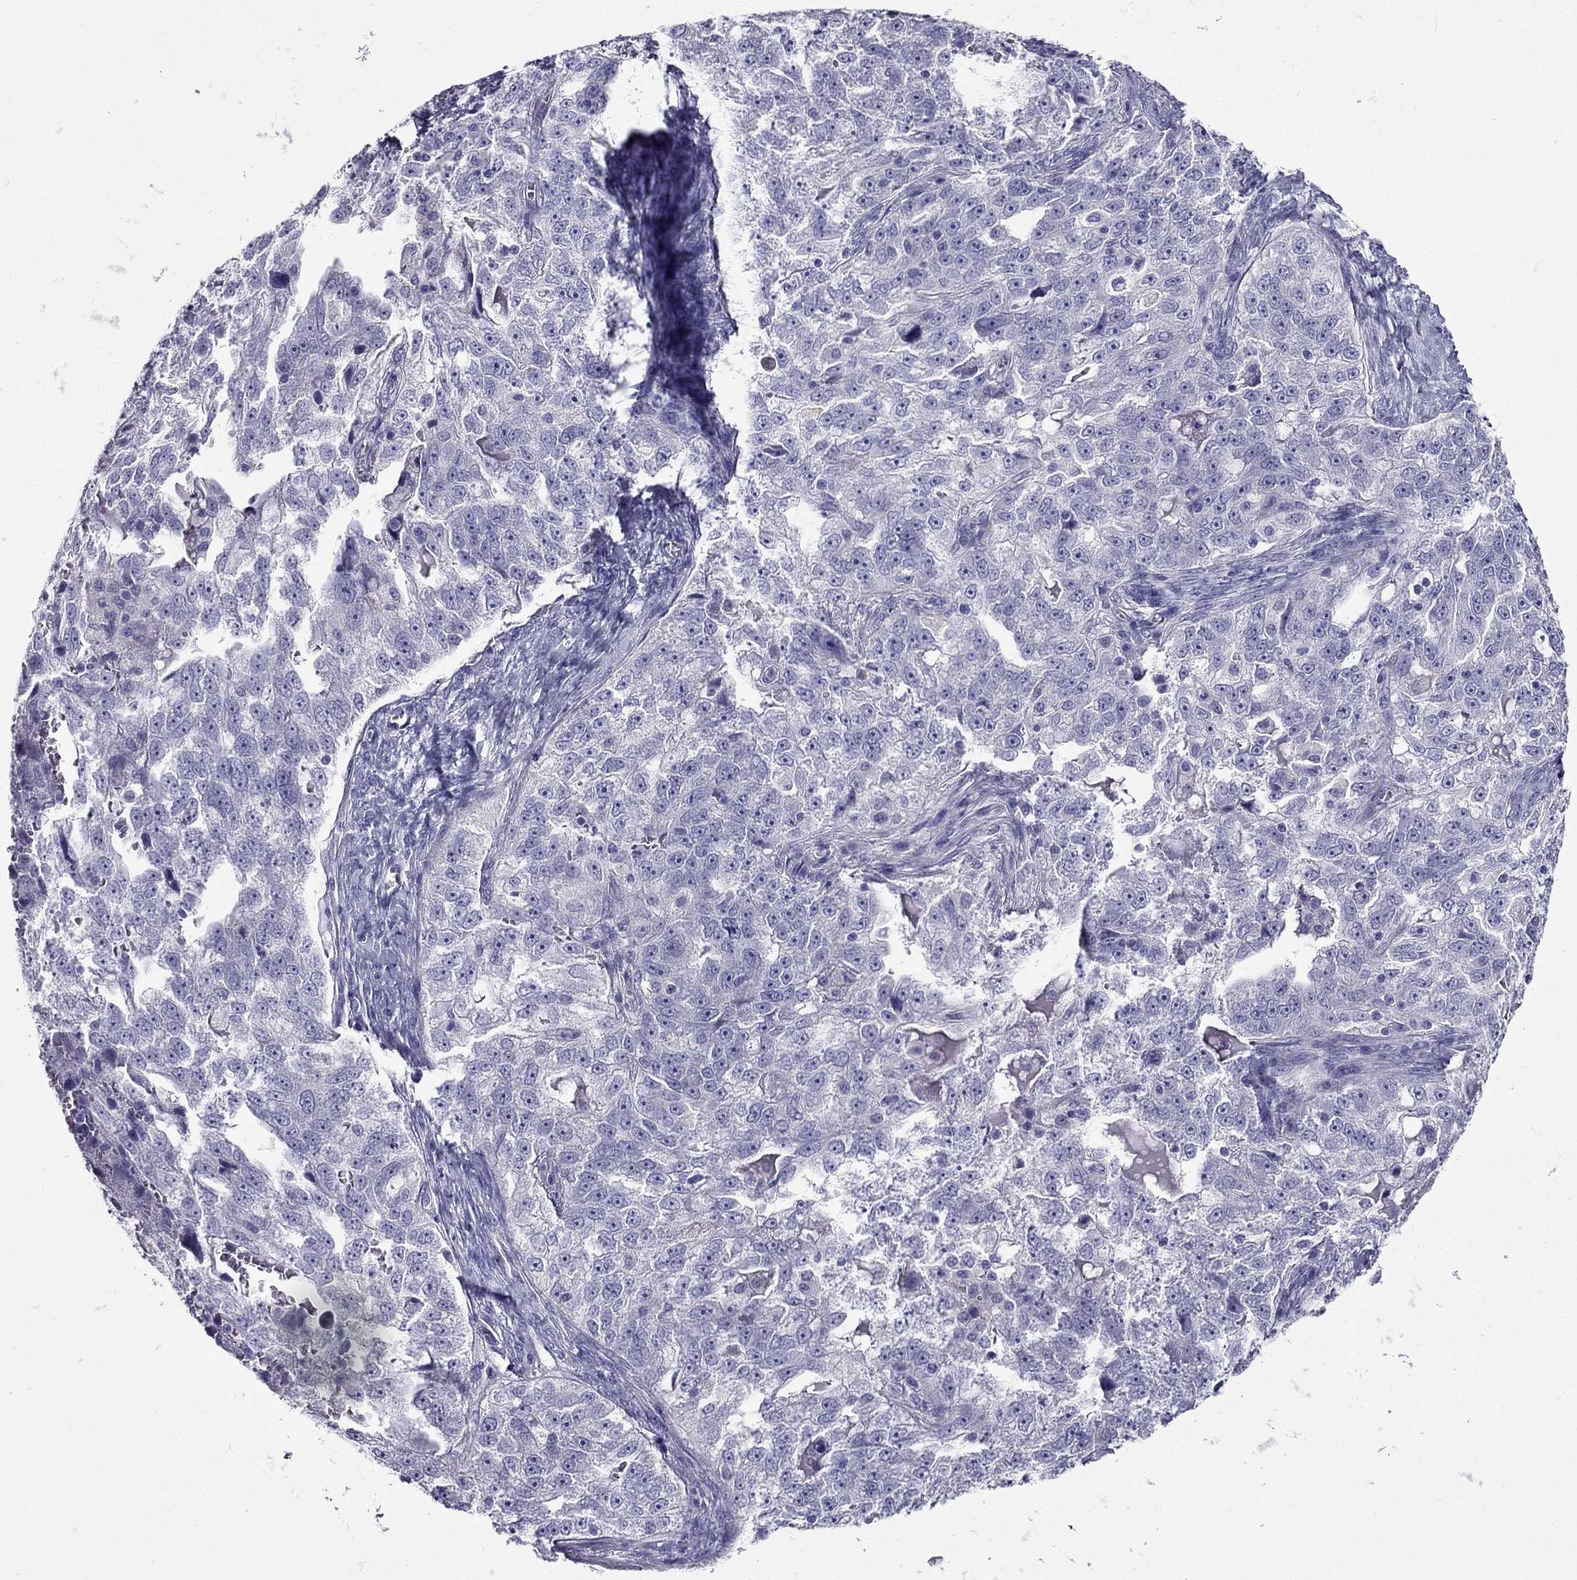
{"staining": {"intensity": "negative", "quantity": "none", "location": "none"}, "tissue": "ovarian cancer", "cell_type": "Tumor cells", "image_type": "cancer", "snomed": [{"axis": "morphology", "description": "Cystadenocarcinoma, serous, NOS"}, {"axis": "topography", "description": "Ovary"}], "caption": "Ovarian serous cystadenocarcinoma stained for a protein using IHC displays no expression tumor cells.", "gene": "ZNF541", "patient": {"sex": "female", "age": 51}}